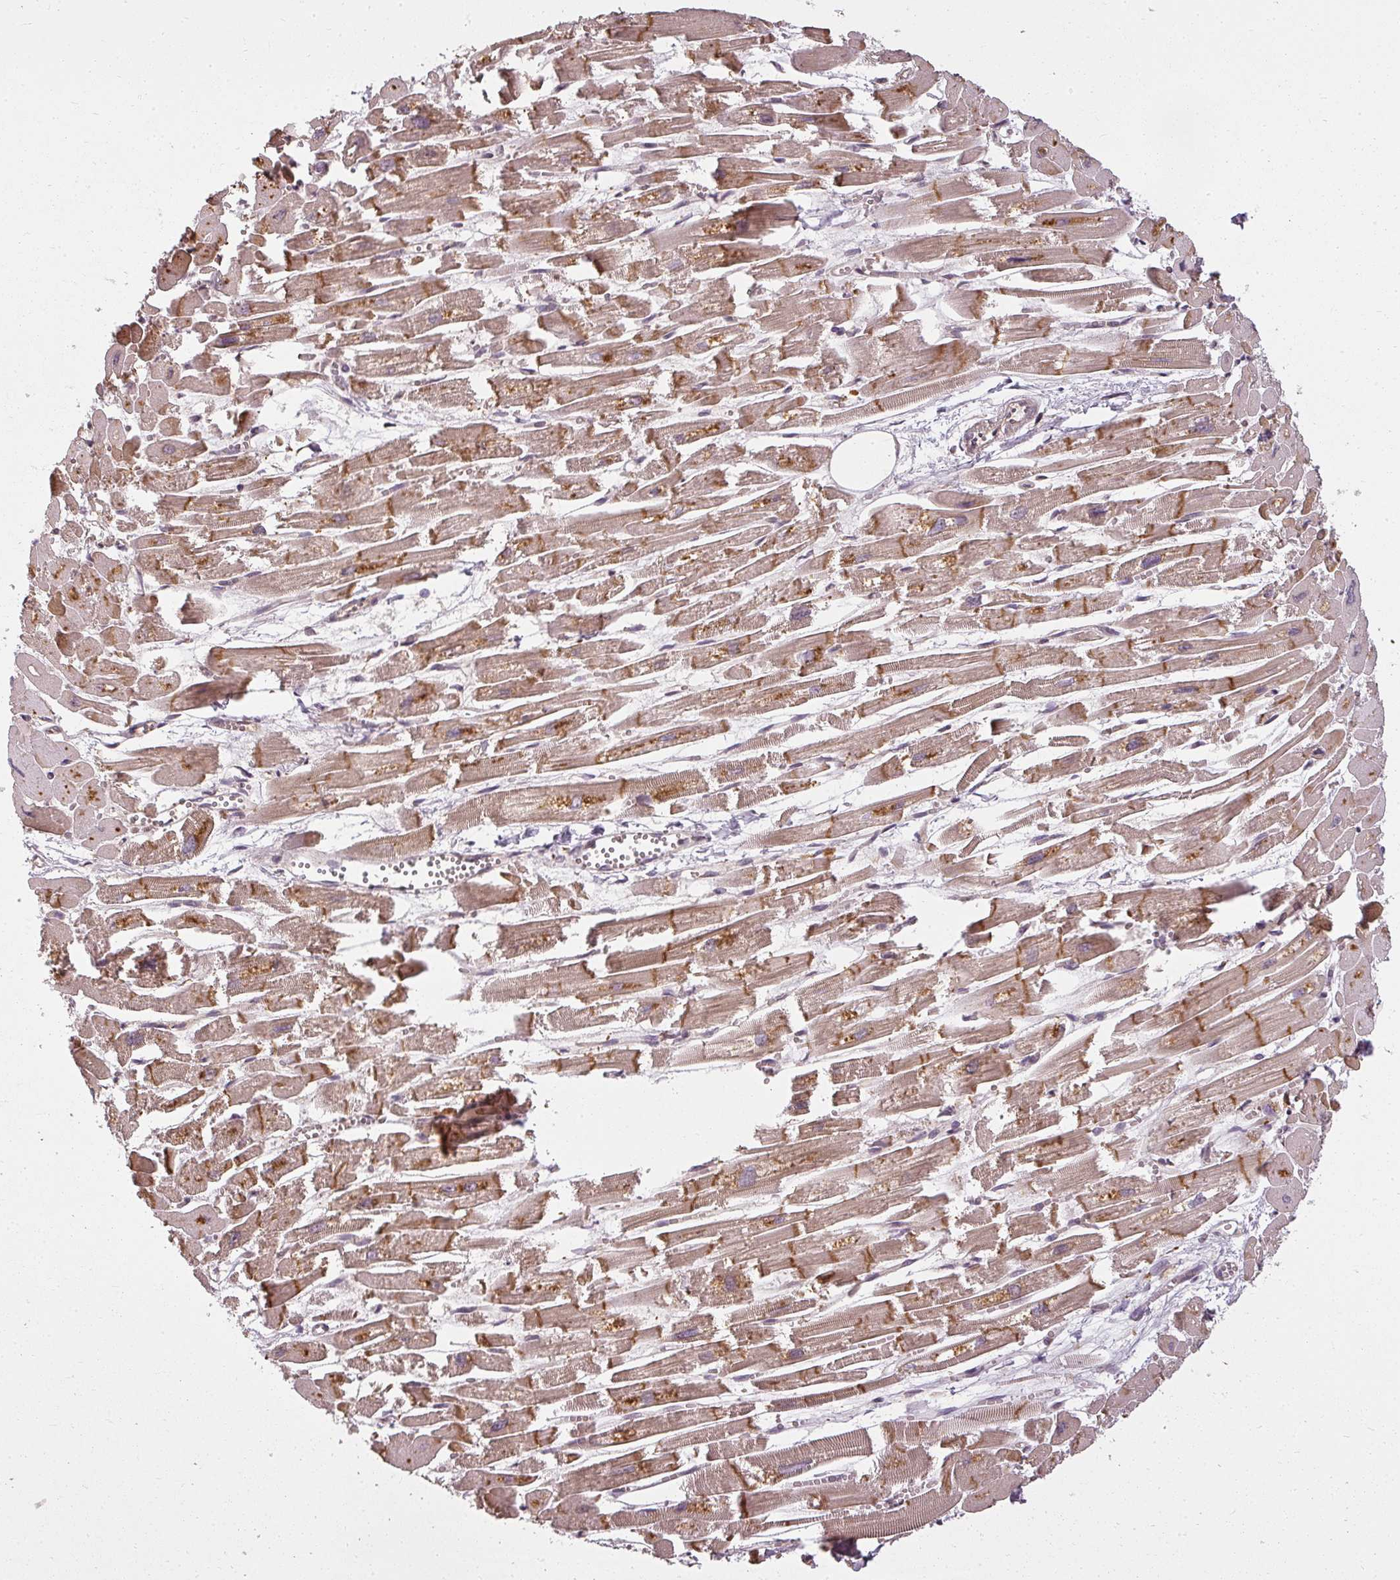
{"staining": {"intensity": "moderate", "quantity": ">75%", "location": "cytoplasmic/membranous"}, "tissue": "heart muscle", "cell_type": "Cardiomyocytes", "image_type": "normal", "snomed": [{"axis": "morphology", "description": "Normal tissue, NOS"}, {"axis": "topography", "description": "Heart"}], "caption": "This image reveals normal heart muscle stained with IHC to label a protein in brown. The cytoplasmic/membranous of cardiomyocytes show moderate positivity for the protein. Nuclei are counter-stained blue.", "gene": "RPL24", "patient": {"sex": "male", "age": 54}}